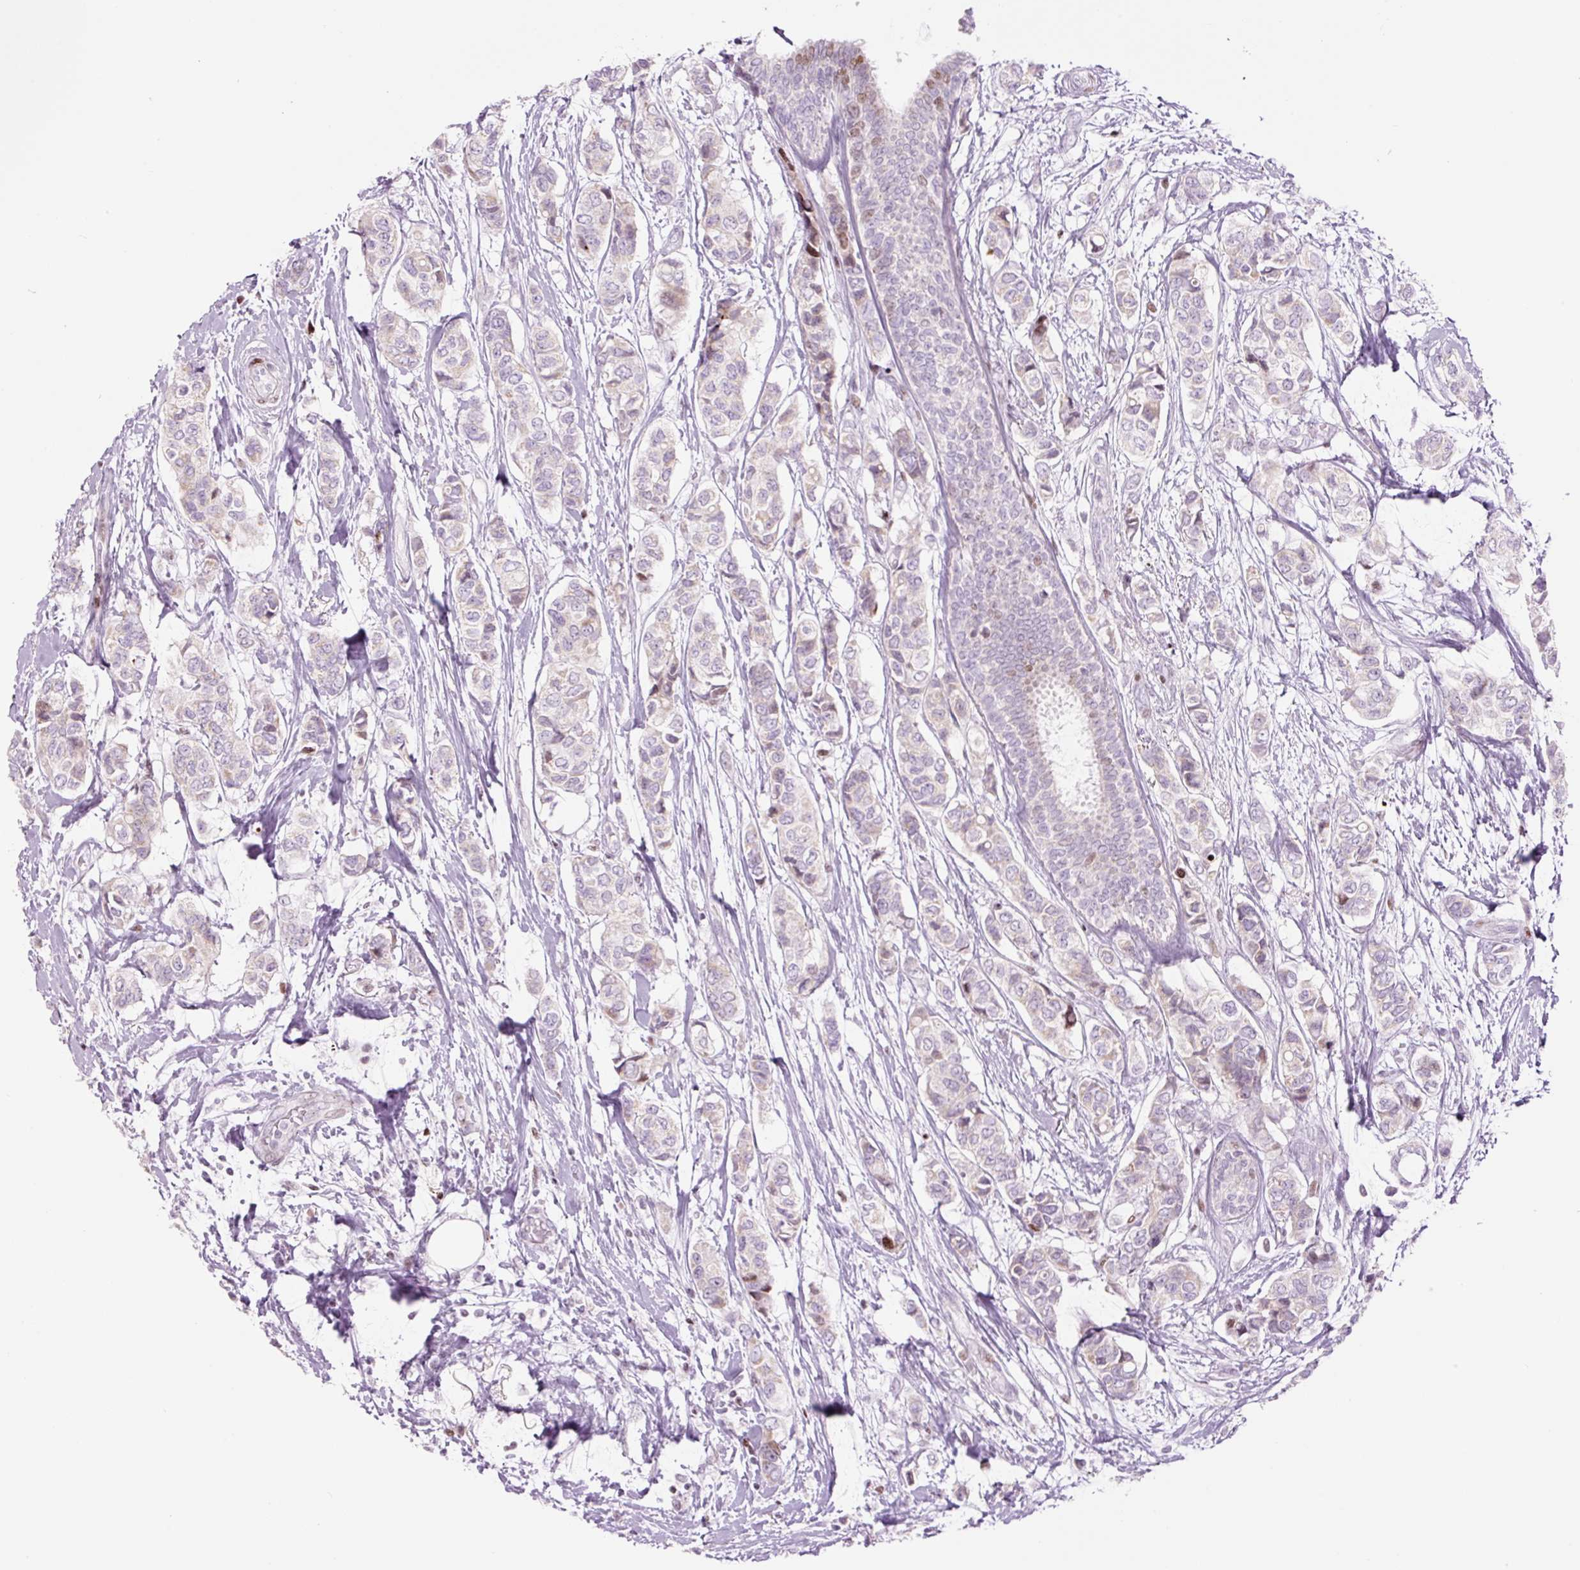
{"staining": {"intensity": "moderate", "quantity": "<25%", "location": "nuclear"}, "tissue": "breast cancer", "cell_type": "Tumor cells", "image_type": "cancer", "snomed": [{"axis": "morphology", "description": "Lobular carcinoma"}, {"axis": "topography", "description": "Breast"}], "caption": "Human breast cancer (lobular carcinoma) stained with a brown dye demonstrates moderate nuclear positive staining in about <25% of tumor cells.", "gene": "TMEM177", "patient": {"sex": "female", "age": 51}}